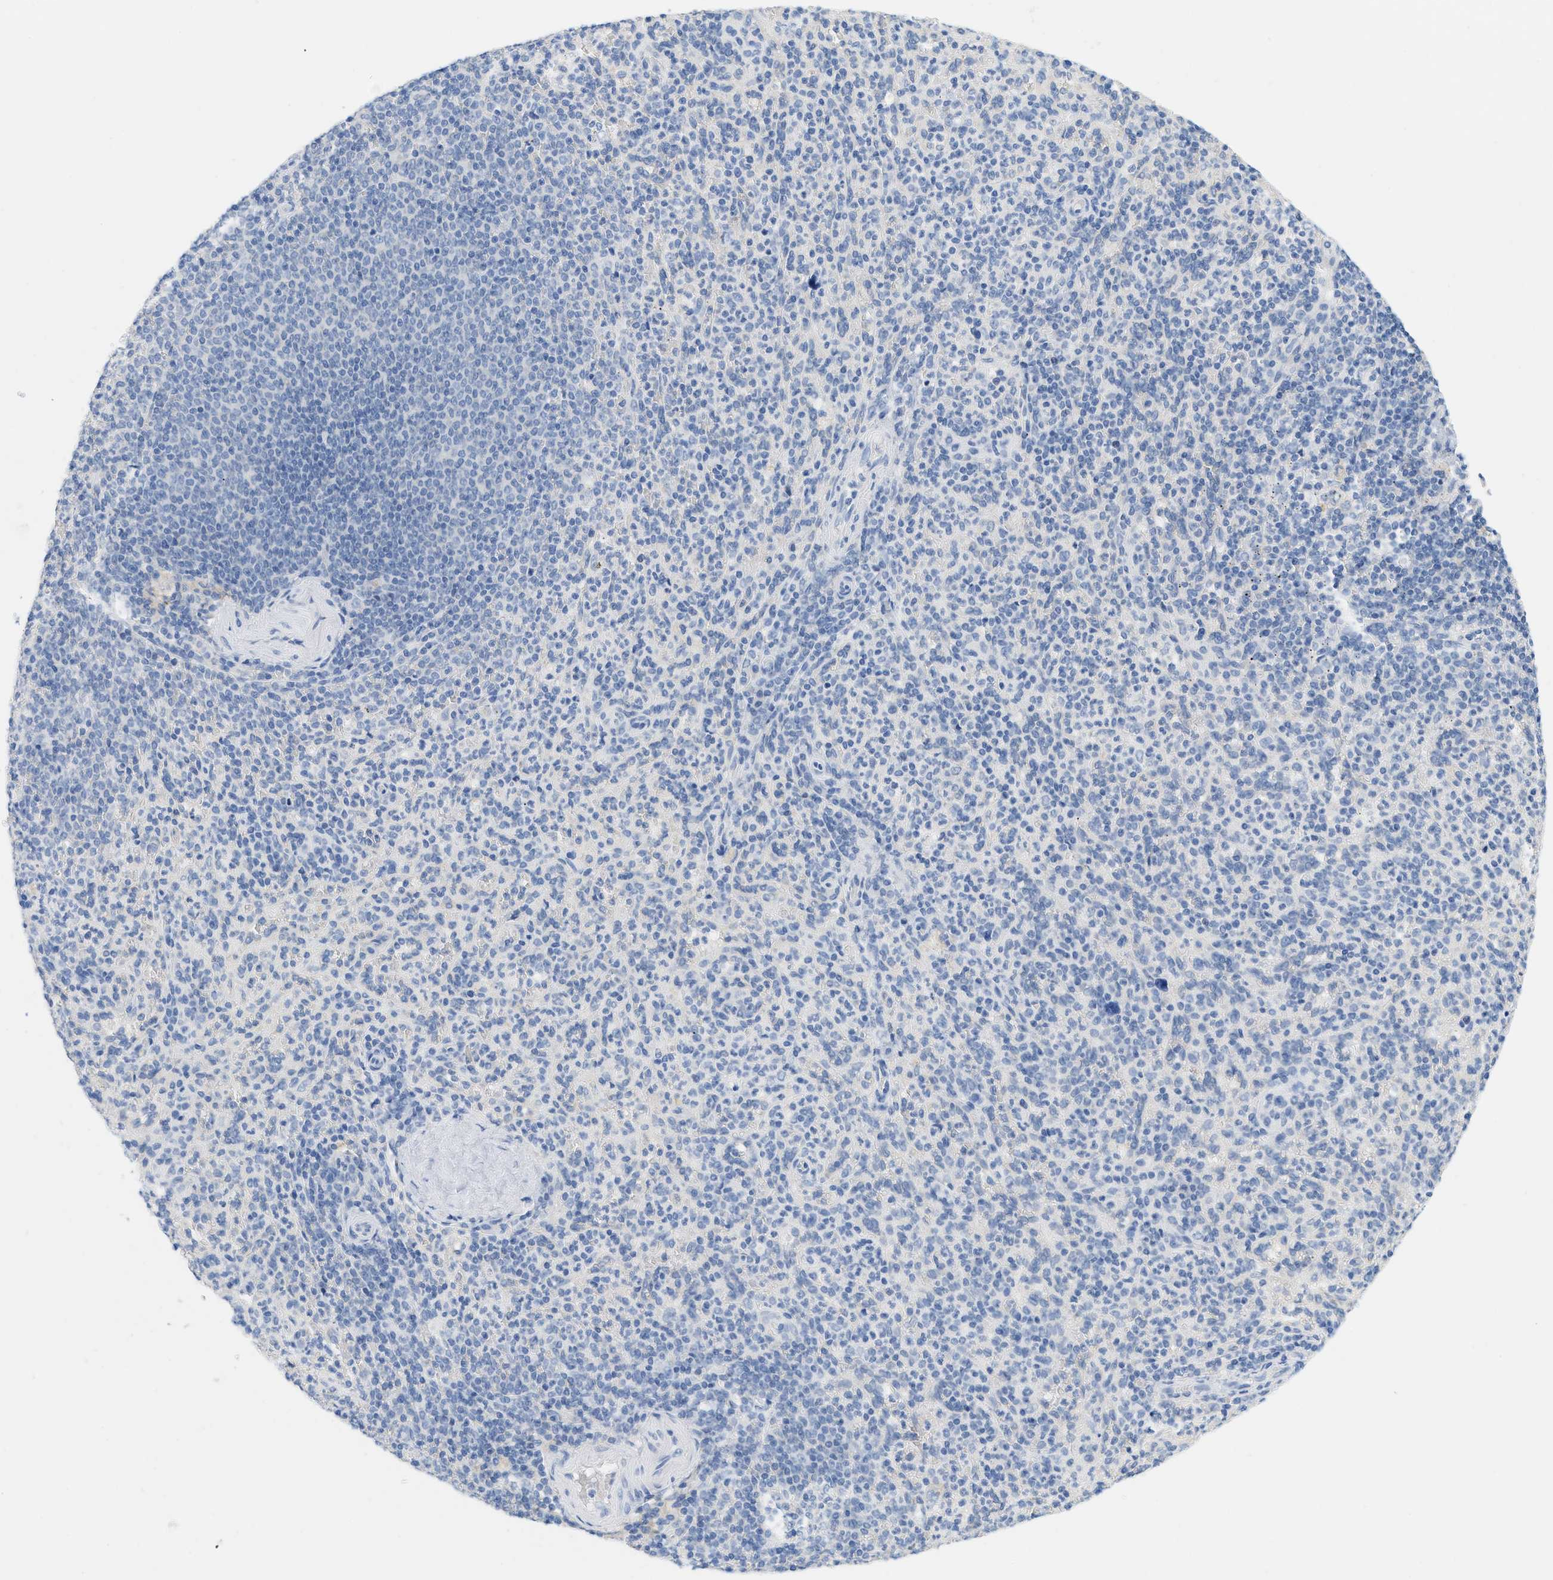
{"staining": {"intensity": "negative", "quantity": "none", "location": "none"}, "tissue": "spleen", "cell_type": "Cells in red pulp", "image_type": "normal", "snomed": [{"axis": "morphology", "description": "Normal tissue, NOS"}, {"axis": "topography", "description": "Spleen"}], "caption": "A micrograph of spleen stained for a protein shows no brown staining in cells in red pulp.", "gene": "PAPPA", "patient": {"sex": "male", "age": 36}}